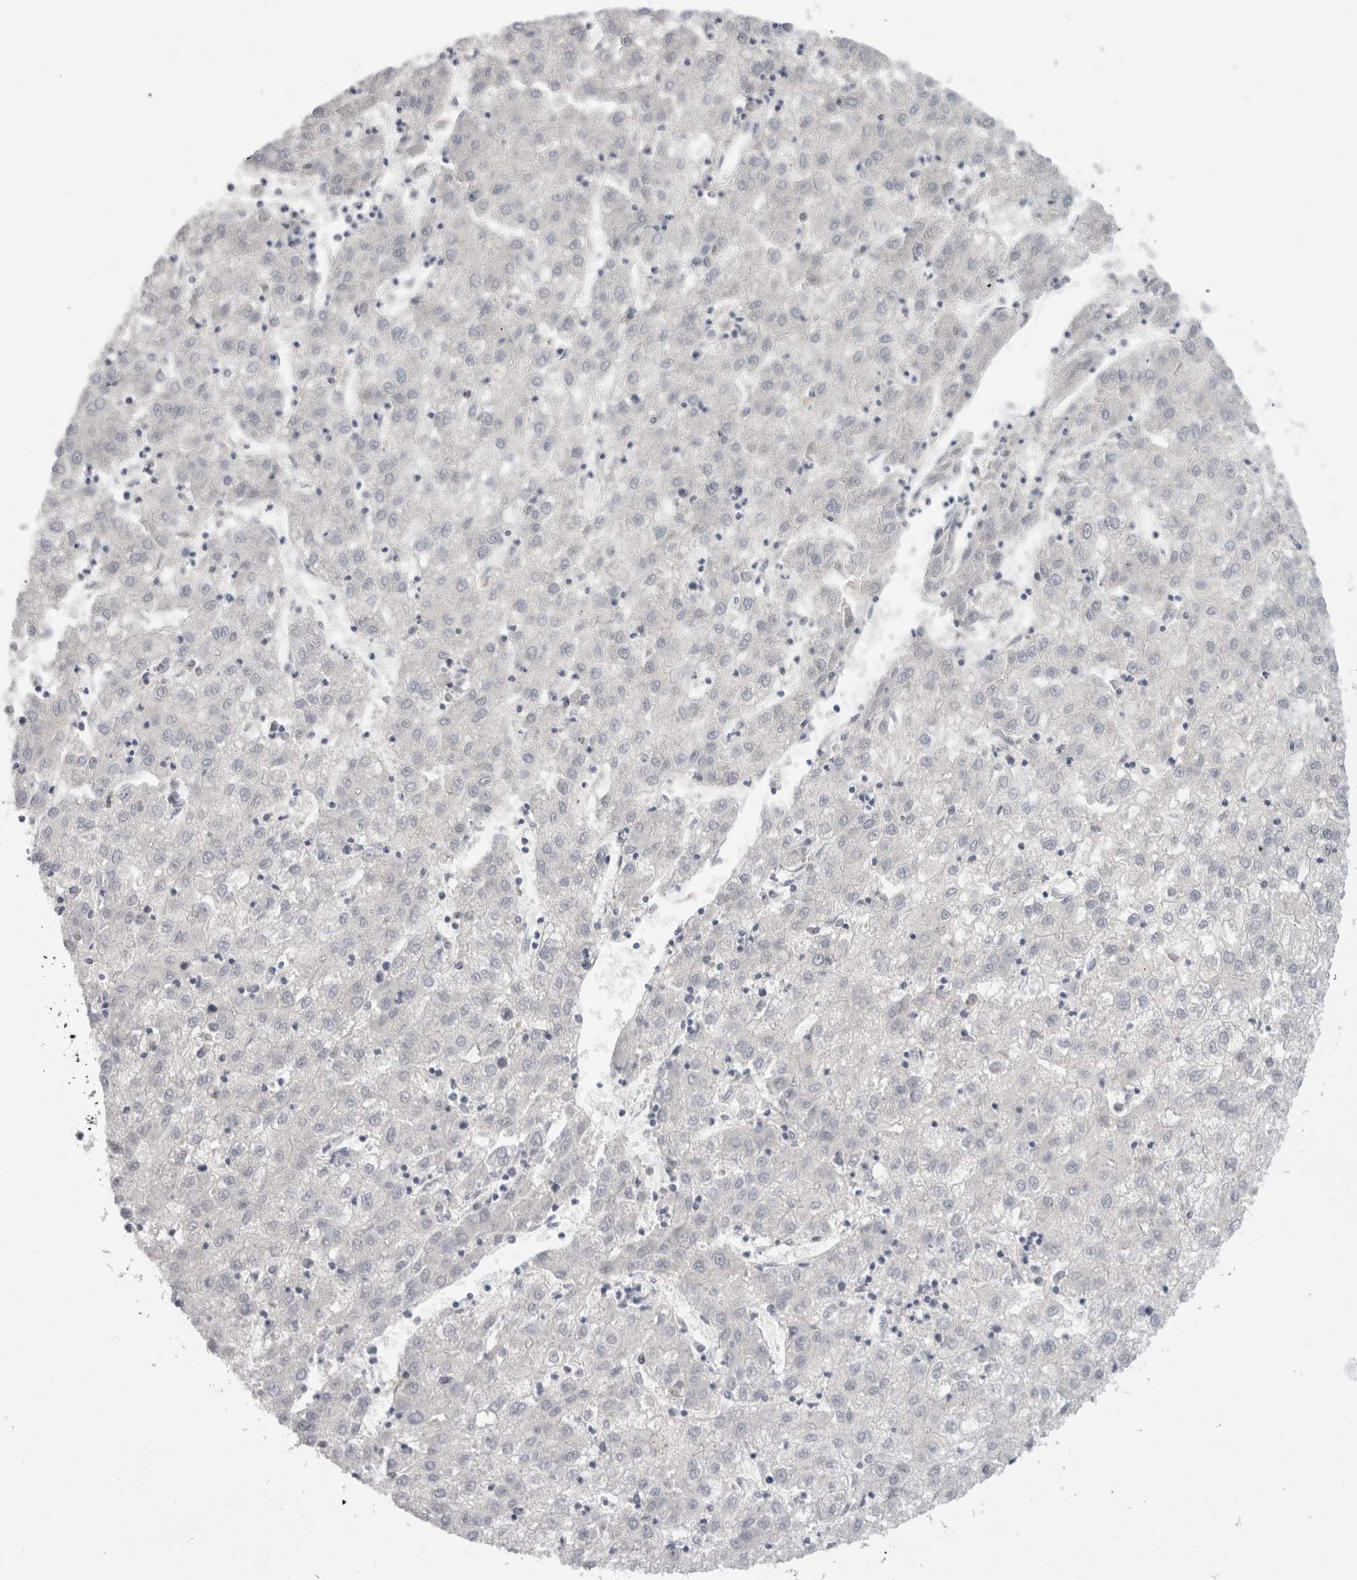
{"staining": {"intensity": "negative", "quantity": "none", "location": "none"}, "tissue": "liver cancer", "cell_type": "Tumor cells", "image_type": "cancer", "snomed": [{"axis": "morphology", "description": "Carcinoma, Hepatocellular, NOS"}, {"axis": "topography", "description": "Liver"}], "caption": "Tumor cells show no significant protein positivity in liver cancer (hepatocellular carcinoma).", "gene": "VCPIP1", "patient": {"sex": "male", "age": 72}}